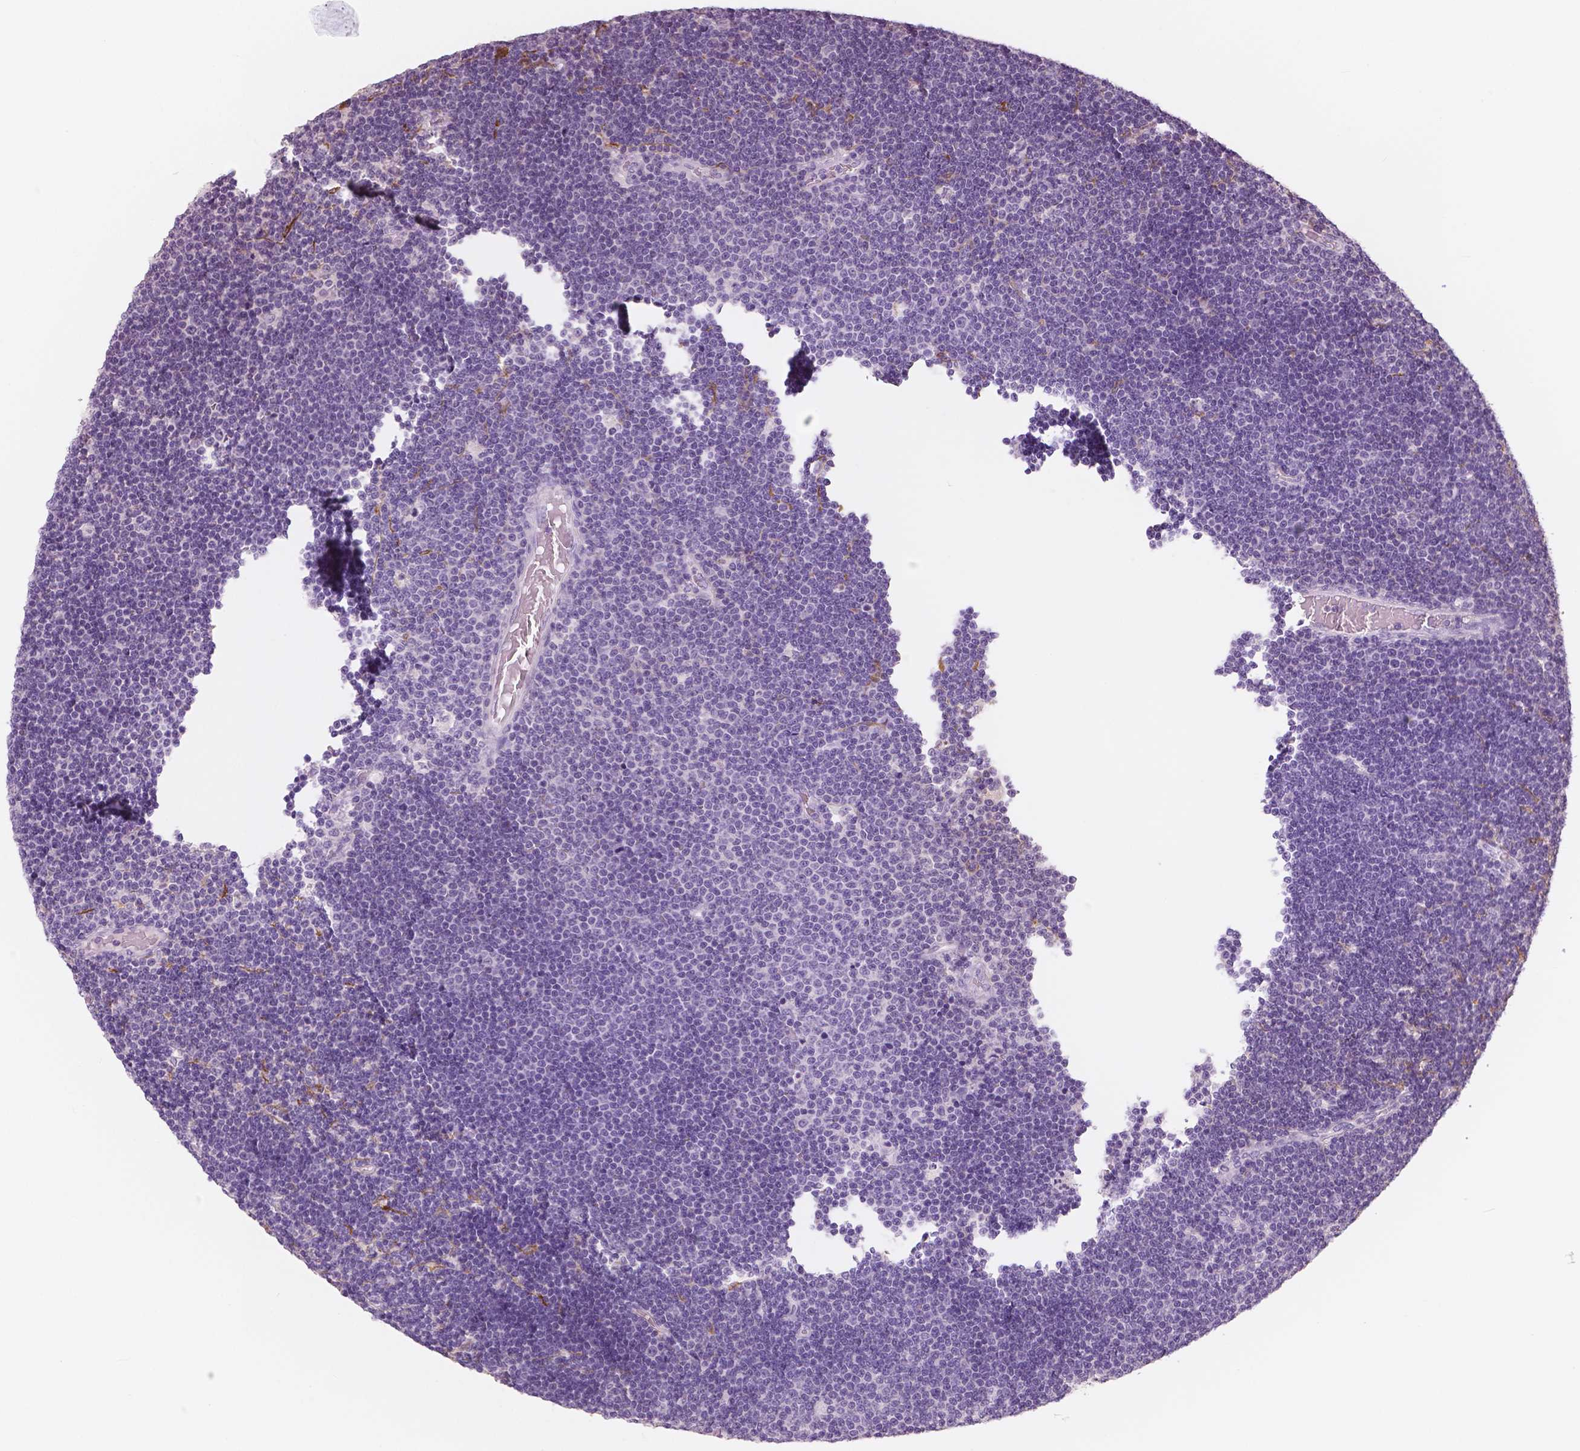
{"staining": {"intensity": "negative", "quantity": "none", "location": "none"}, "tissue": "lymphoma", "cell_type": "Tumor cells", "image_type": "cancer", "snomed": [{"axis": "morphology", "description": "Malignant lymphoma, non-Hodgkin's type, Low grade"}, {"axis": "topography", "description": "Brain"}], "caption": "IHC of malignant lymphoma, non-Hodgkin's type (low-grade) exhibits no positivity in tumor cells.", "gene": "NECAB1", "patient": {"sex": "female", "age": 66}}